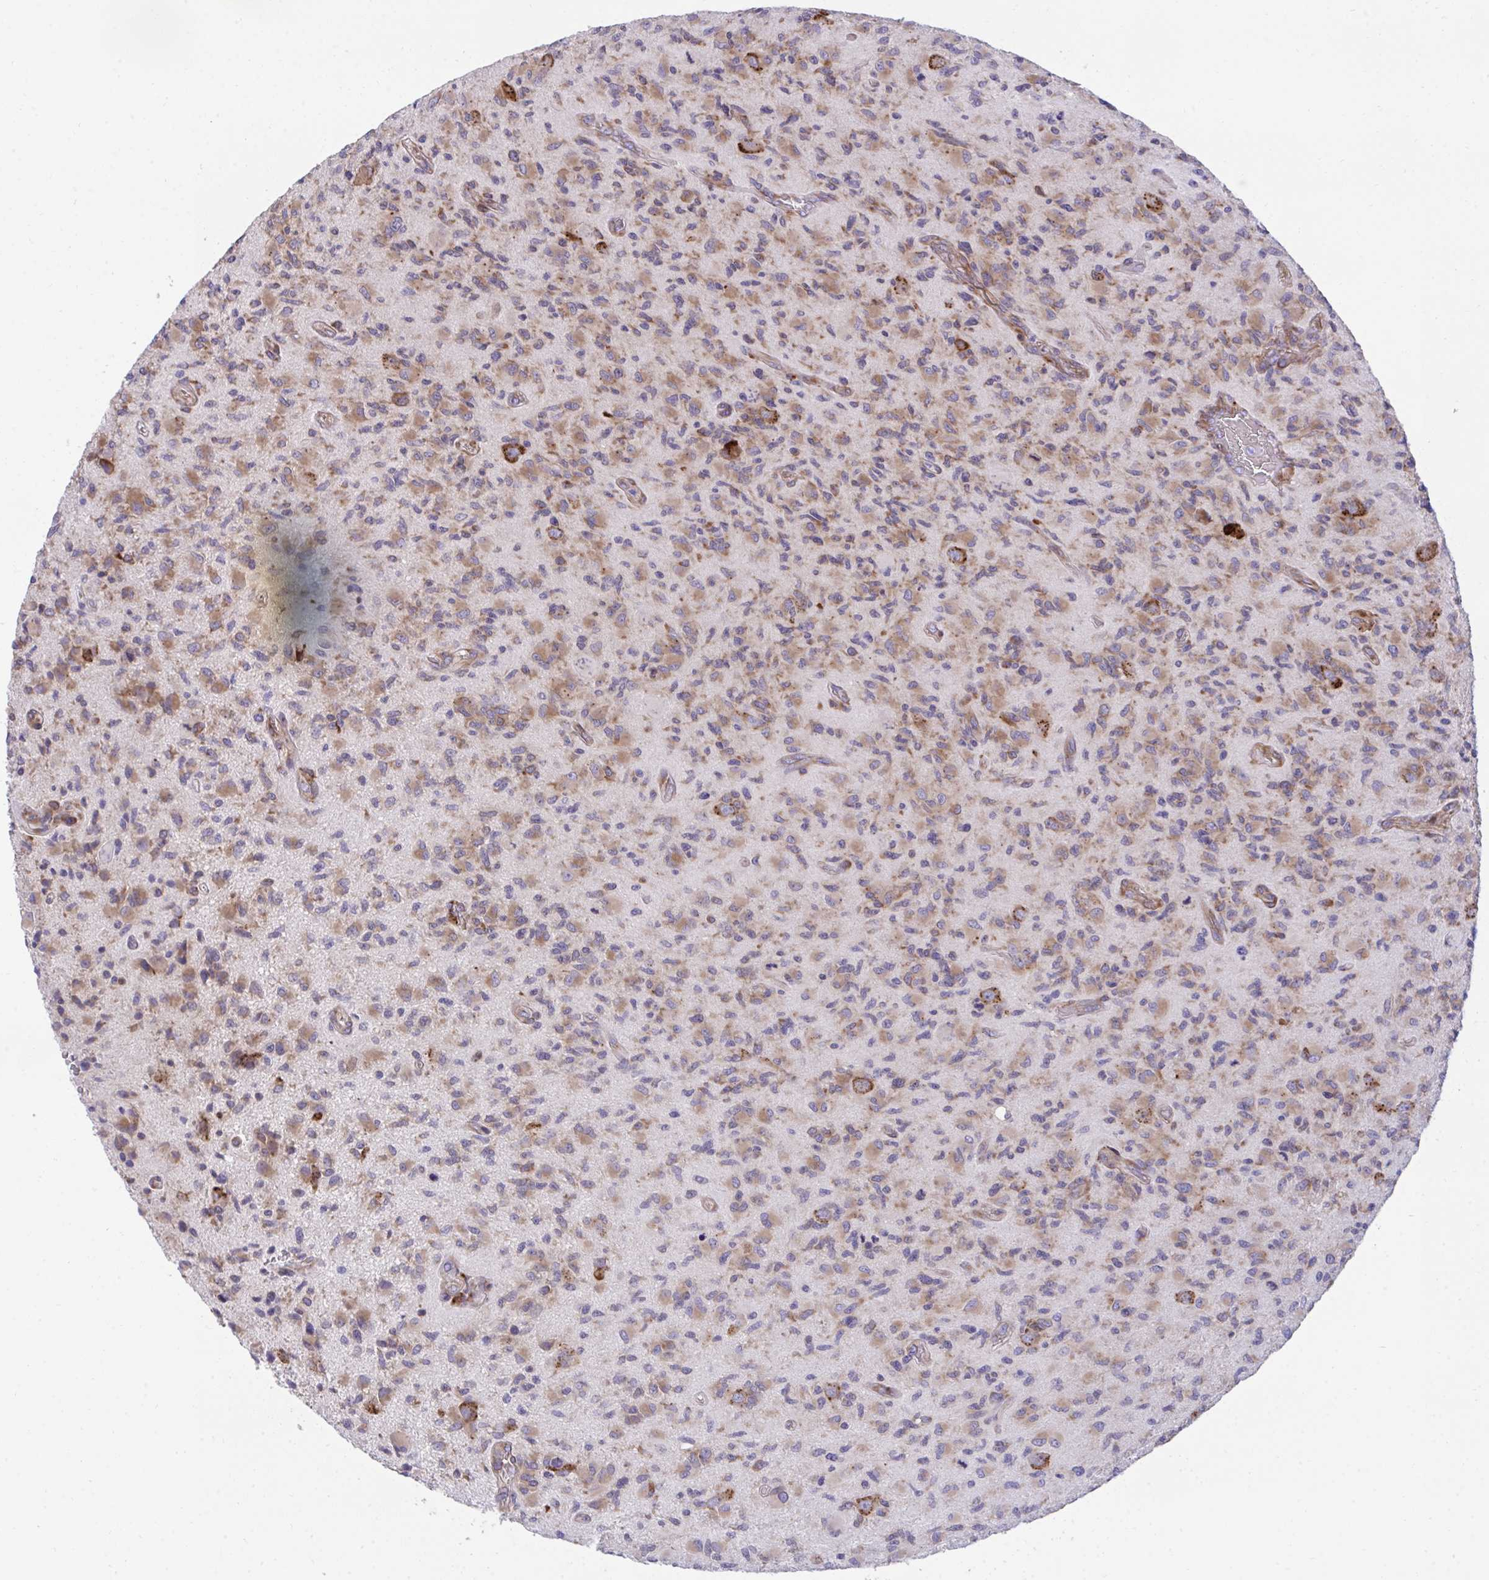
{"staining": {"intensity": "moderate", "quantity": "25%-75%", "location": "cytoplasmic/membranous"}, "tissue": "glioma", "cell_type": "Tumor cells", "image_type": "cancer", "snomed": [{"axis": "morphology", "description": "Glioma, malignant, High grade"}, {"axis": "topography", "description": "Brain"}], "caption": "Protein positivity by immunohistochemistry (IHC) reveals moderate cytoplasmic/membranous expression in about 25%-75% of tumor cells in malignant glioma (high-grade). (Brightfield microscopy of DAB IHC at high magnification).", "gene": "RPS15", "patient": {"sex": "female", "age": 65}}